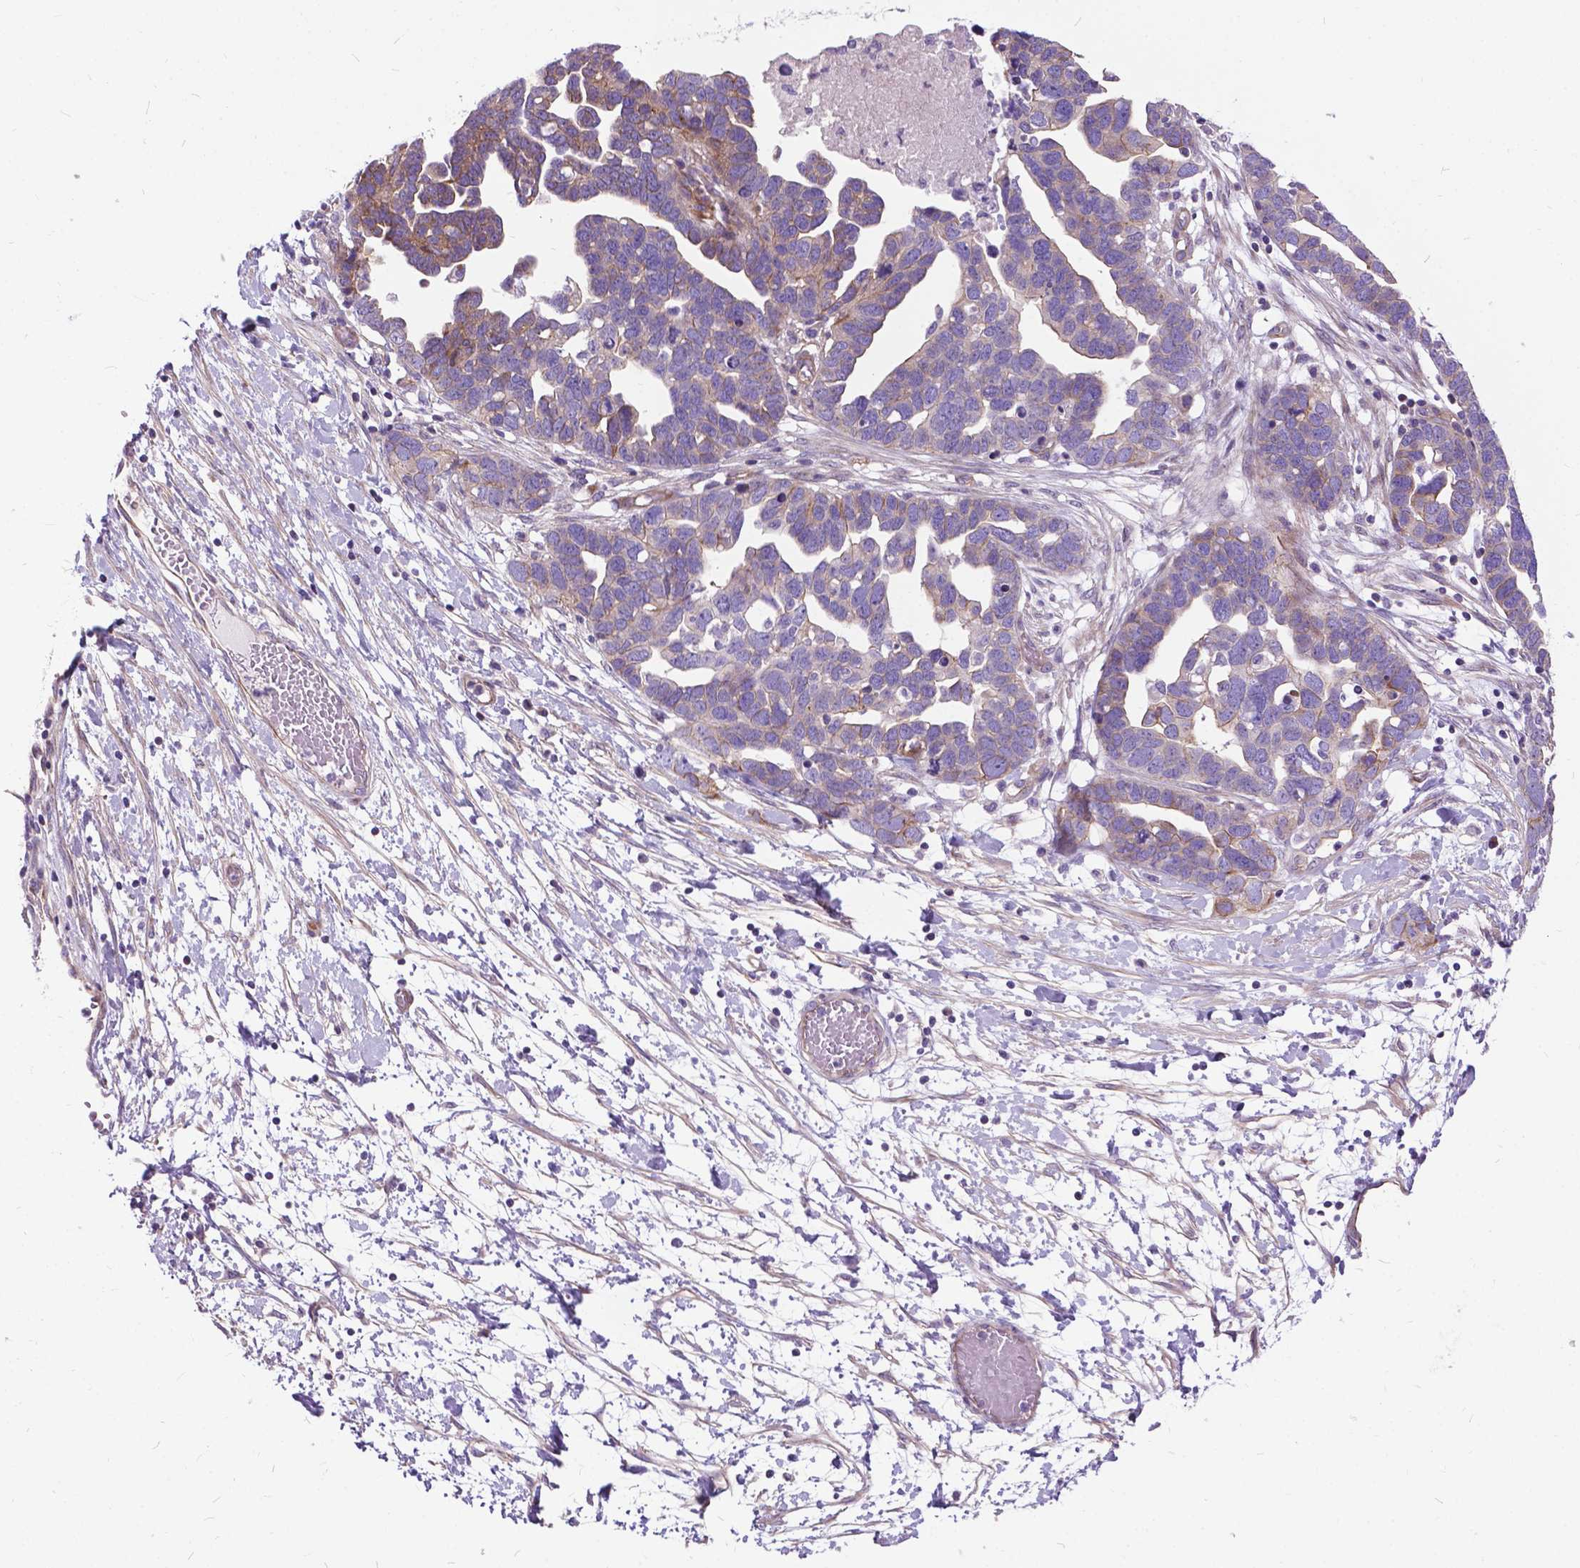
{"staining": {"intensity": "weak", "quantity": "<25%", "location": "cytoplasmic/membranous"}, "tissue": "ovarian cancer", "cell_type": "Tumor cells", "image_type": "cancer", "snomed": [{"axis": "morphology", "description": "Cystadenocarcinoma, serous, NOS"}, {"axis": "topography", "description": "Ovary"}], "caption": "The photomicrograph shows no staining of tumor cells in ovarian cancer.", "gene": "FLT4", "patient": {"sex": "female", "age": 54}}